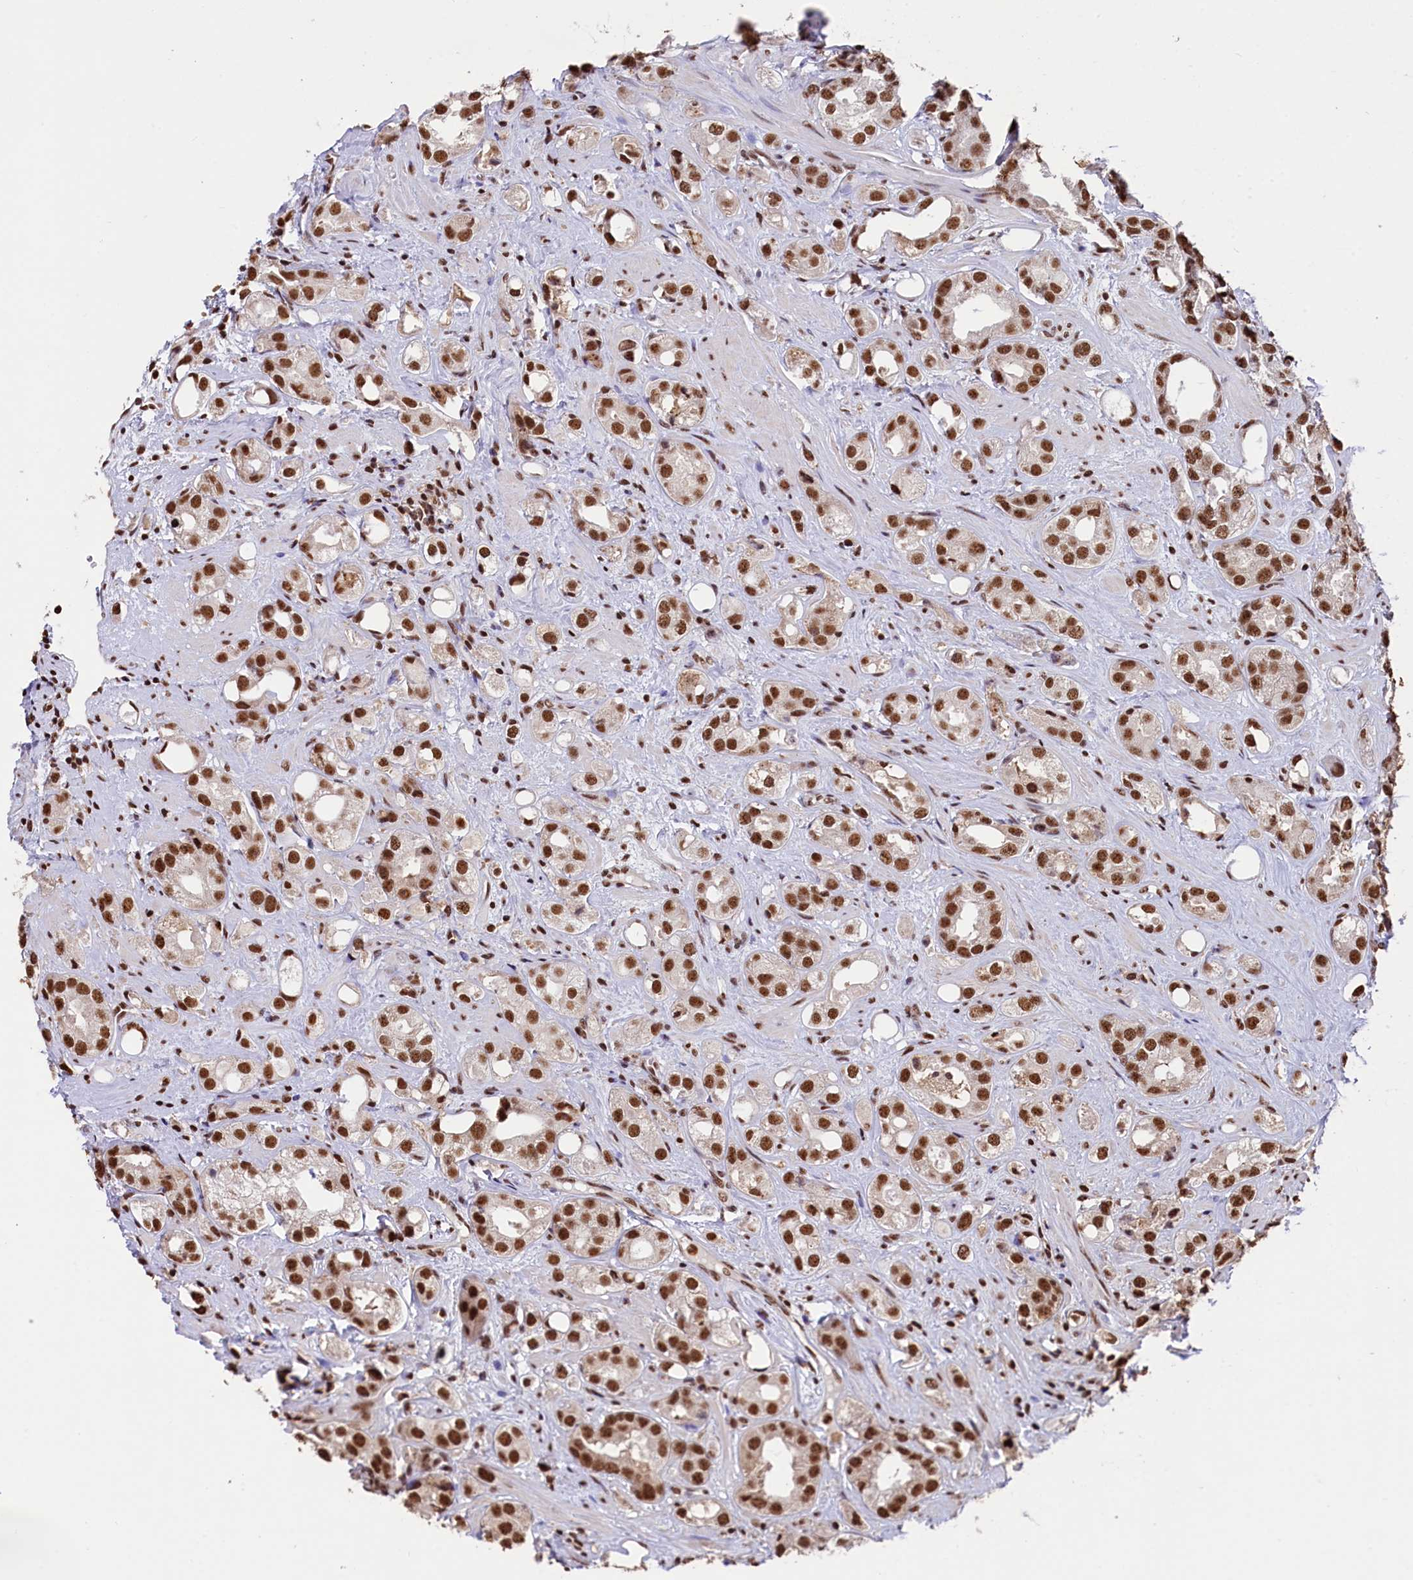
{"staining": {"intensity": "strong", "quantity": ">75%", "location": "nuclear"}, "tissue": "prostate cancer", "cell_type": "Tumor cells", "image_type": "cancer", "snomed": [{"axis": "morphology", "description": "Adenocarcinoma, NOS"}, {"axis": "topography", "description": "Prostate"}], "caption": "This is an image of IHC staining of adenocarcinoma (prostate), which shows strong staining in the nuclear of tumor cells.", "gene": "SNRPD2", "patient": {"sex": "male", "age": 79}}